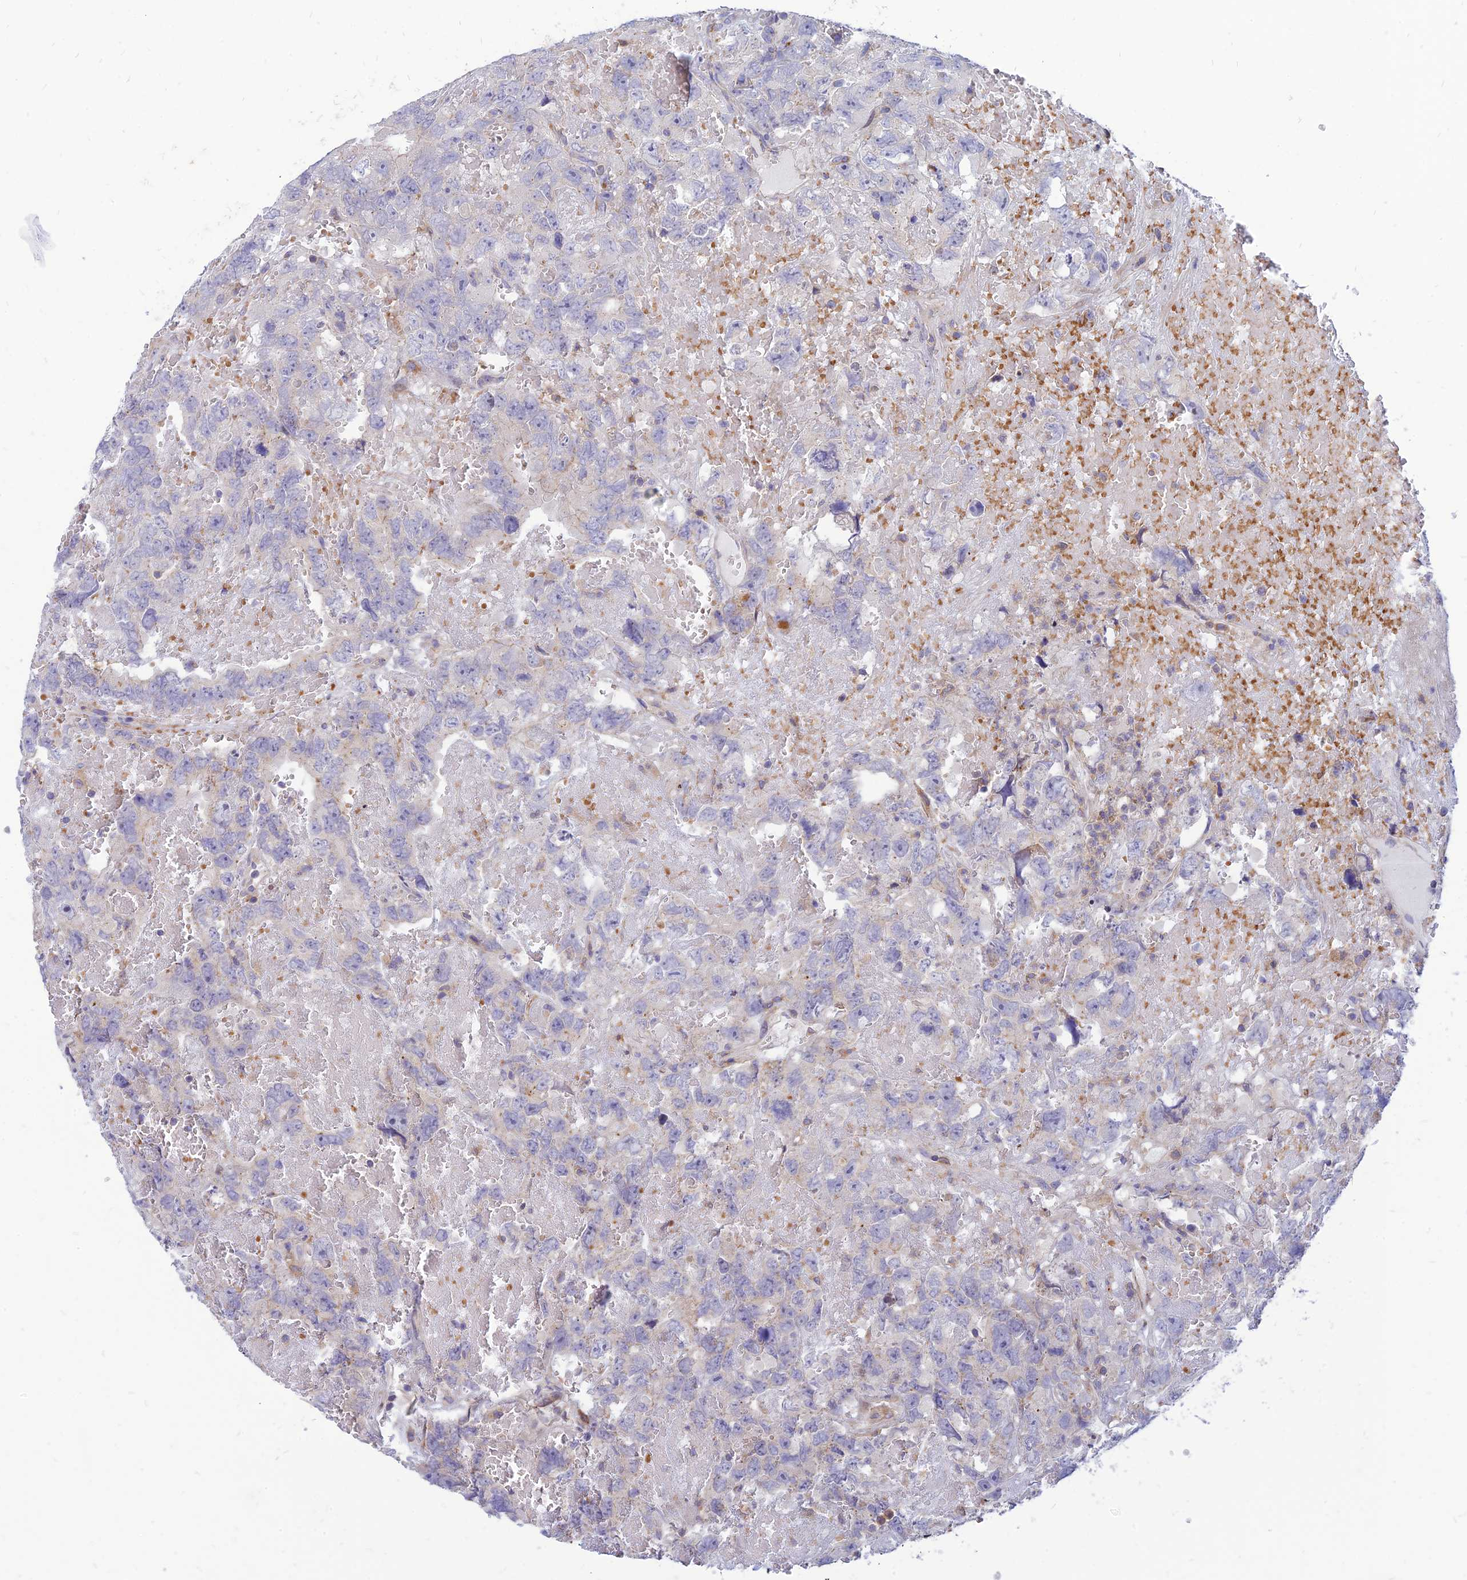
{"staining": {"intensity": "negative", "quantity": "none", "location": "none"}, "tissue": "testis cancer", "cell_type": "Tumor cells", "image_type": "cancer", "snomed": [{"axis": "morphology", "description": "Carcinoma, Embryonal, NOS"}, {"axis": "topography", "description": "Testis"}], "caption": "High magnification brightfield microscopy of testis embryonal carcinoma stained with DAB (3,3'-diaminobenzidine) (brown) and counterstained with hematoxylin (blue): tumor cells show no significant expression.", "gene": "PHKA2", "patient": {"sex": "male", "age": 45}}